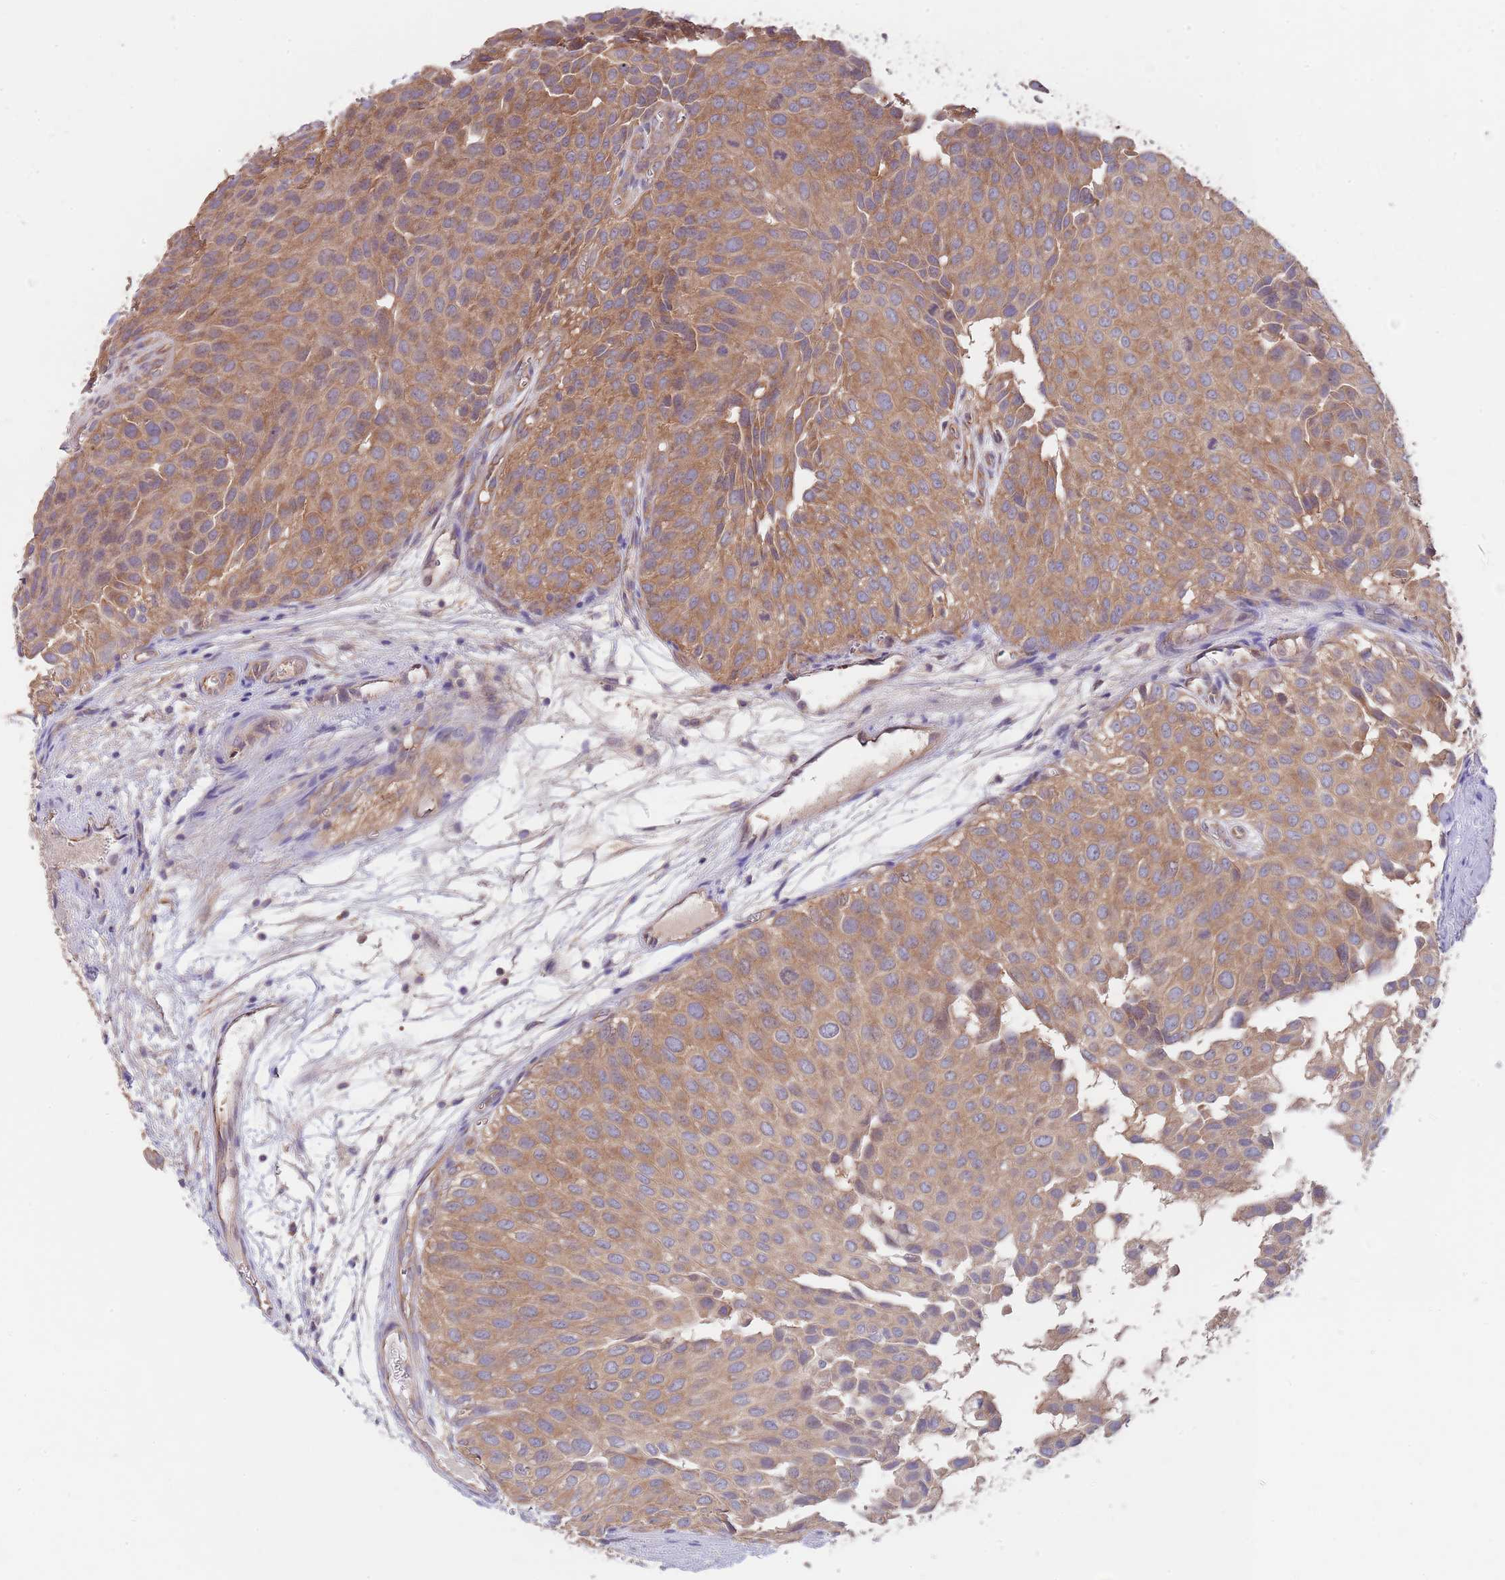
{"staining": {"intensity": "moderate", "quantity": ">75%", "location": "cytoplasmic/membranous"}, "tissue": "urothelial cancer", "cell_type": "Tumor cells", "image_type": "cancer", "snomed": [{"axis": "morphology", "description": "Urothelial carcinoma, Low grade"}, {"axis": "topography", "description": "Urinary bladder"}], "caption": "This image reveals IHC staining of human low-grade urothelial carcinoma, with medium moderate cytoplasmic/membranous positivity in about >75% of tumor cells.", "gene": "EIF3F", "patient": {"sex": "male", "age": 88}}